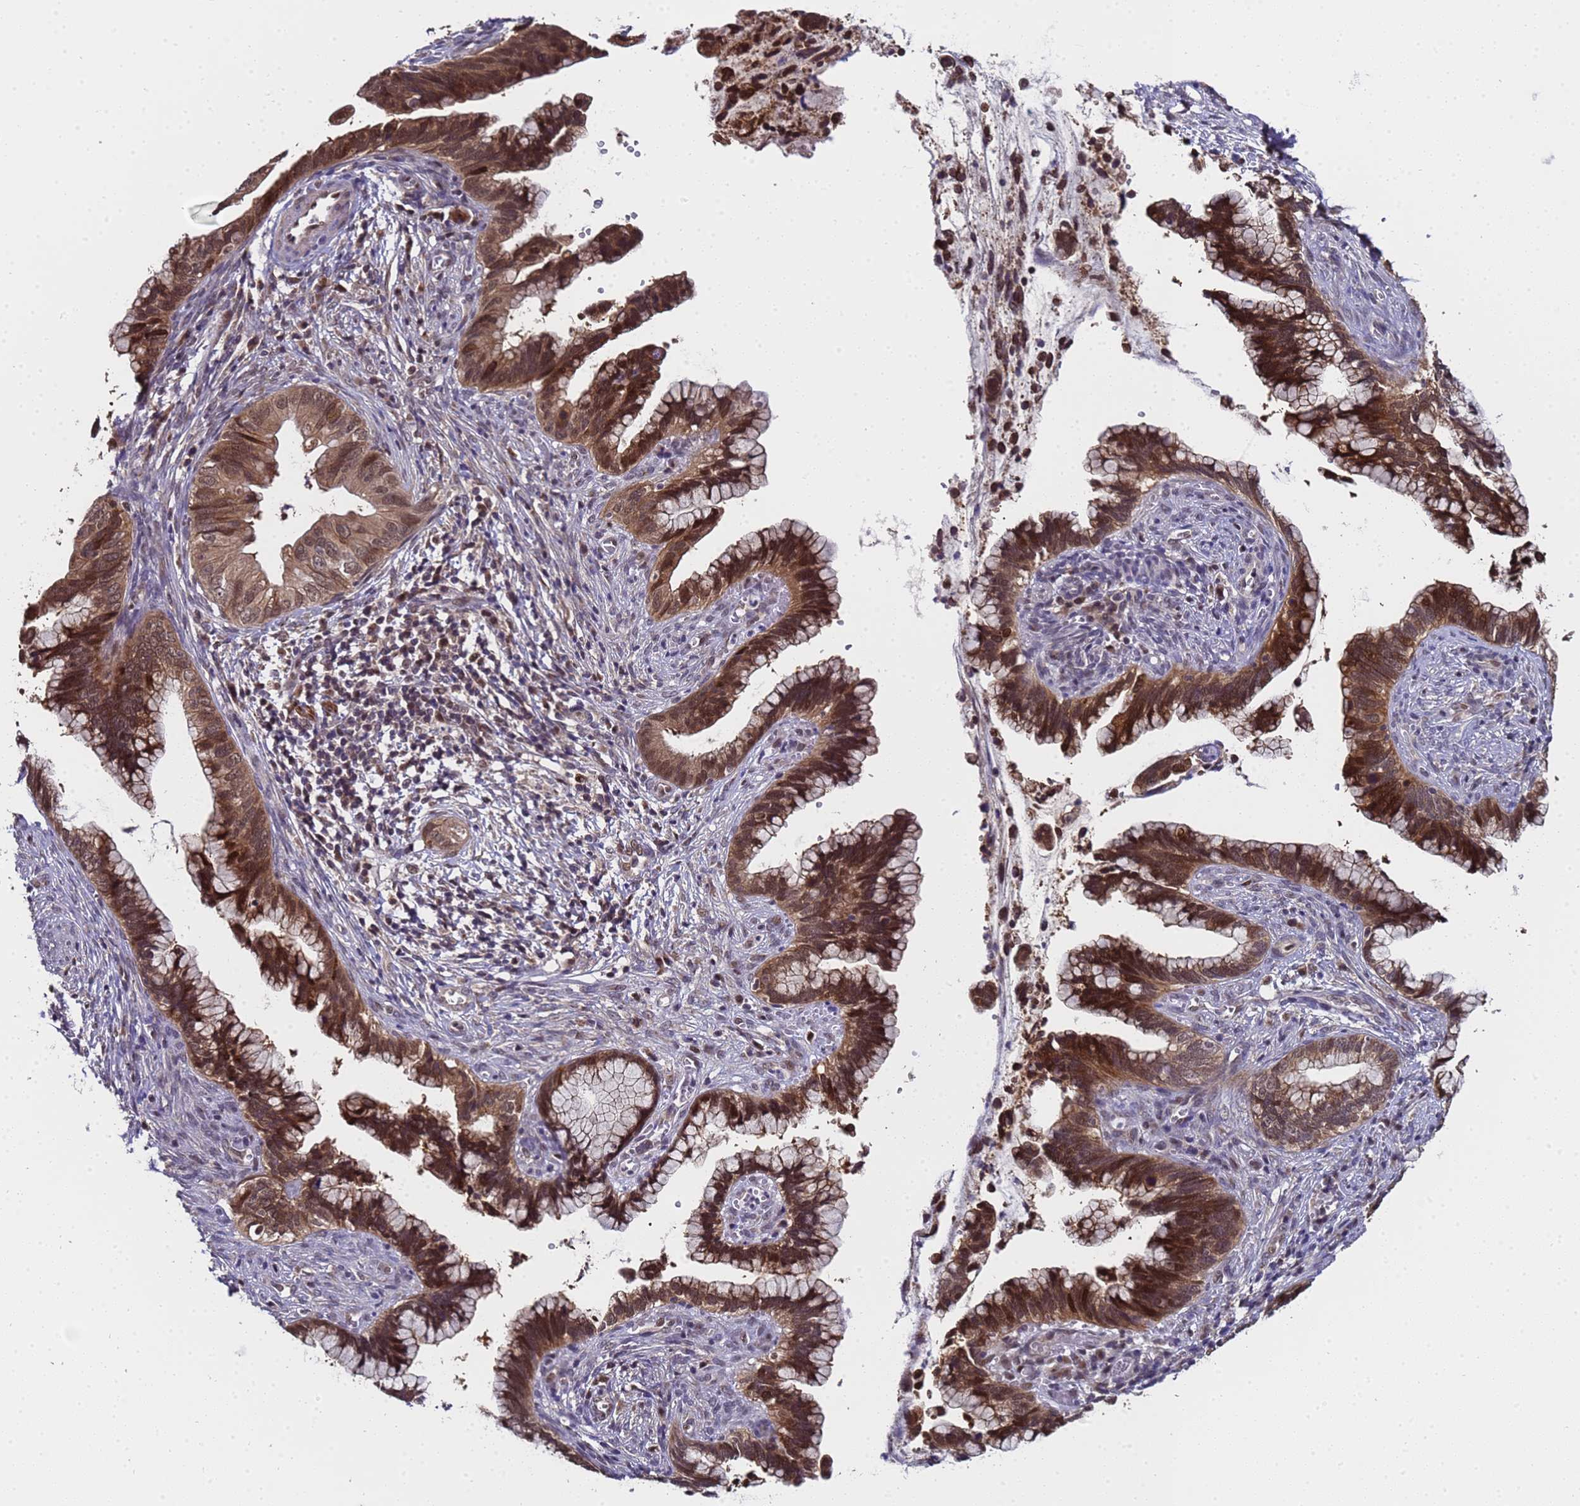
{"staining": {"intensity": "strong", "quantity": ">75%", "location": "cytoplasmic/membranous,nuclear"}, "tissue": "cervical cancer", "cell_type": "Tumor cells", "image_type": "cancer", "snomed": [{"axis": "morphology", "description": "Adenocarcinoma, NOS"}, {"axis": "topography", "description": "Cervix"}], "caption": "This is a micrograph of IHC staining of cervical cancer, which shows strong positivity in the cytoplasmic/membranous and nuclear of tumor cells.", "gene": "ANAPC13", "patient": {"sex": "female", "age": 44}}